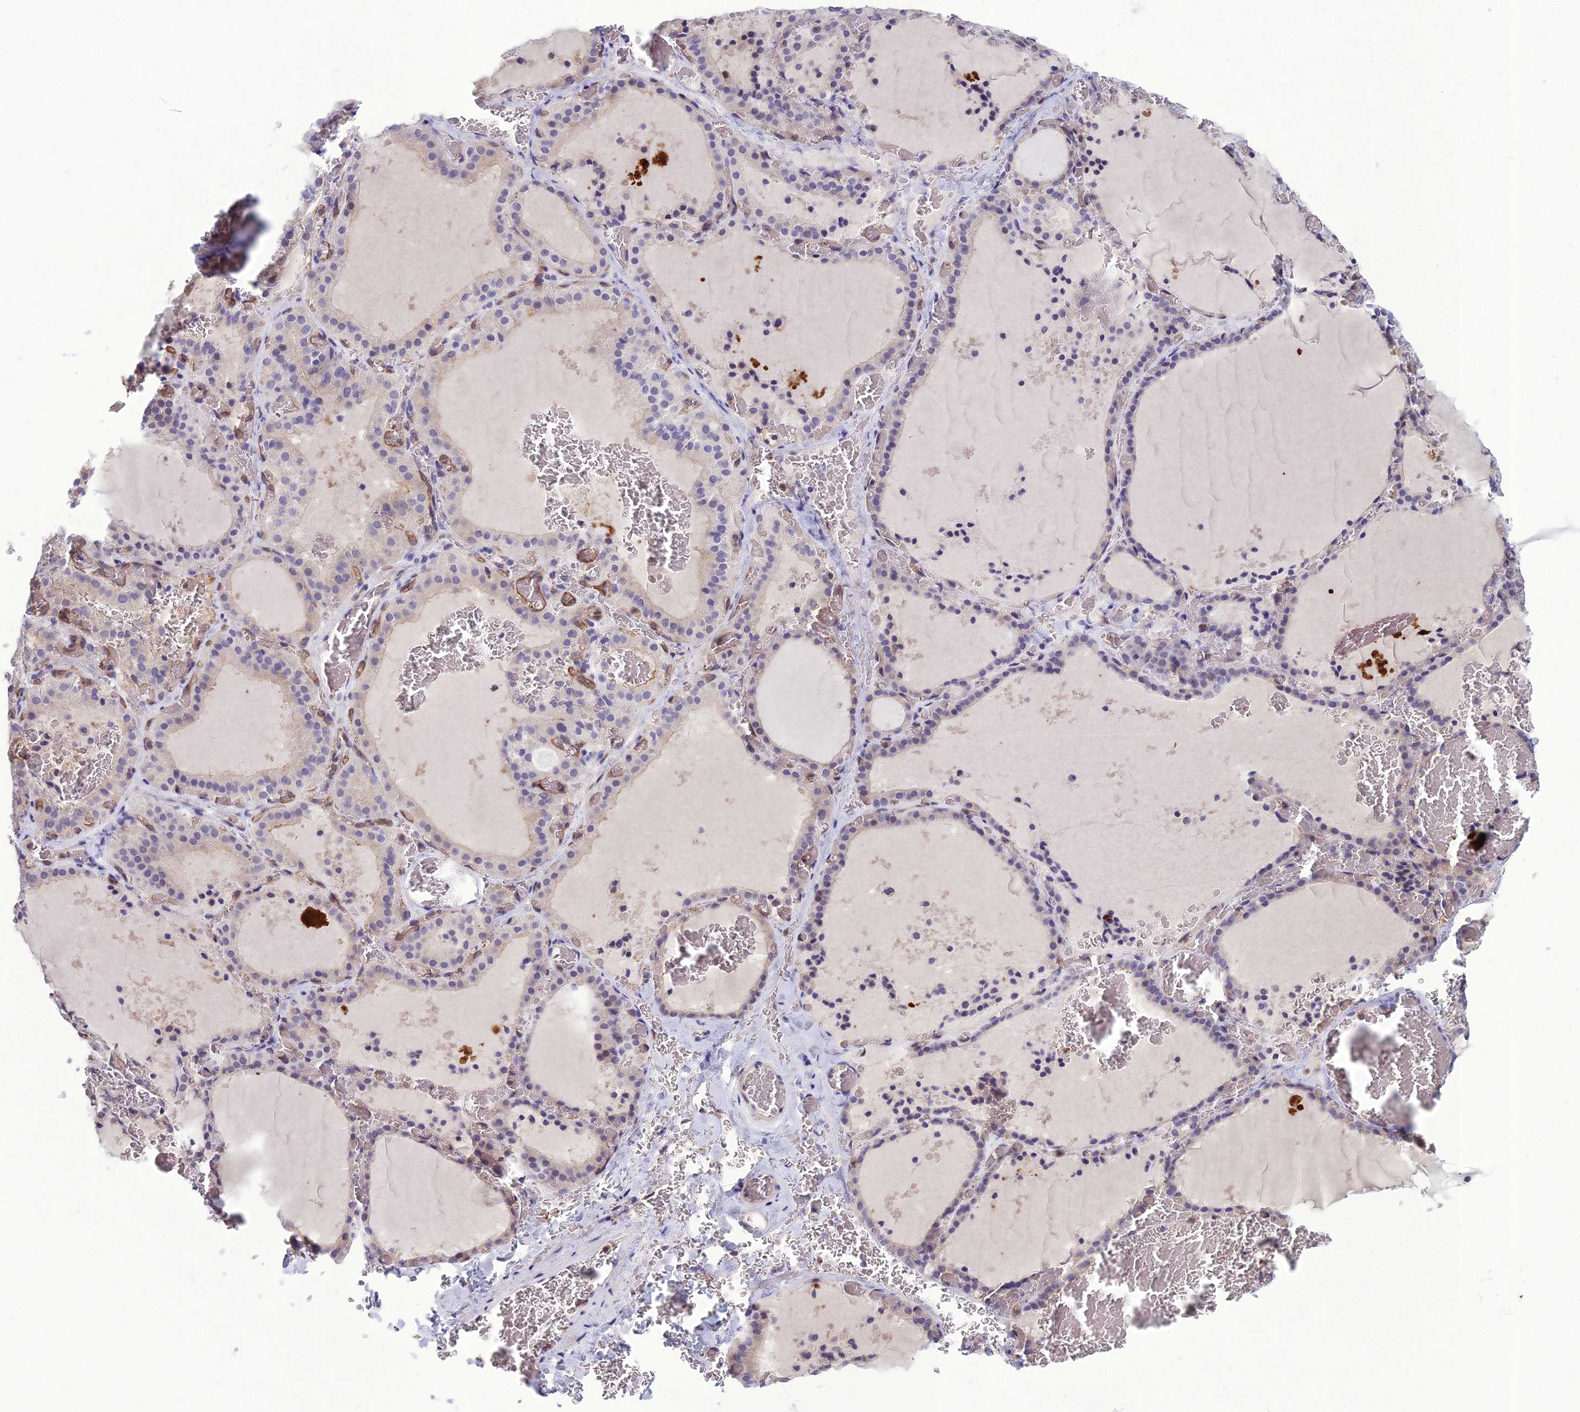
{"staining": {"intensity": "weak", "quantity": "<25%", "location": "cytoplasmic/membranous"}, "tissue": "thyroid gland", "cell_type": "Glandular cells", "image_type": "normal", "snomed": [{"axis": "morphology", "description": "Normal tissue, NOS"}, {"axis": "topography", "description": "Thyroid gland"}], "caption": "A histopathology image of thyroid gland stained for a protein exhibits no brown staining in glandular cells.", "gene": "BBS7", "patient": {"sex": "female", "age": 39}}